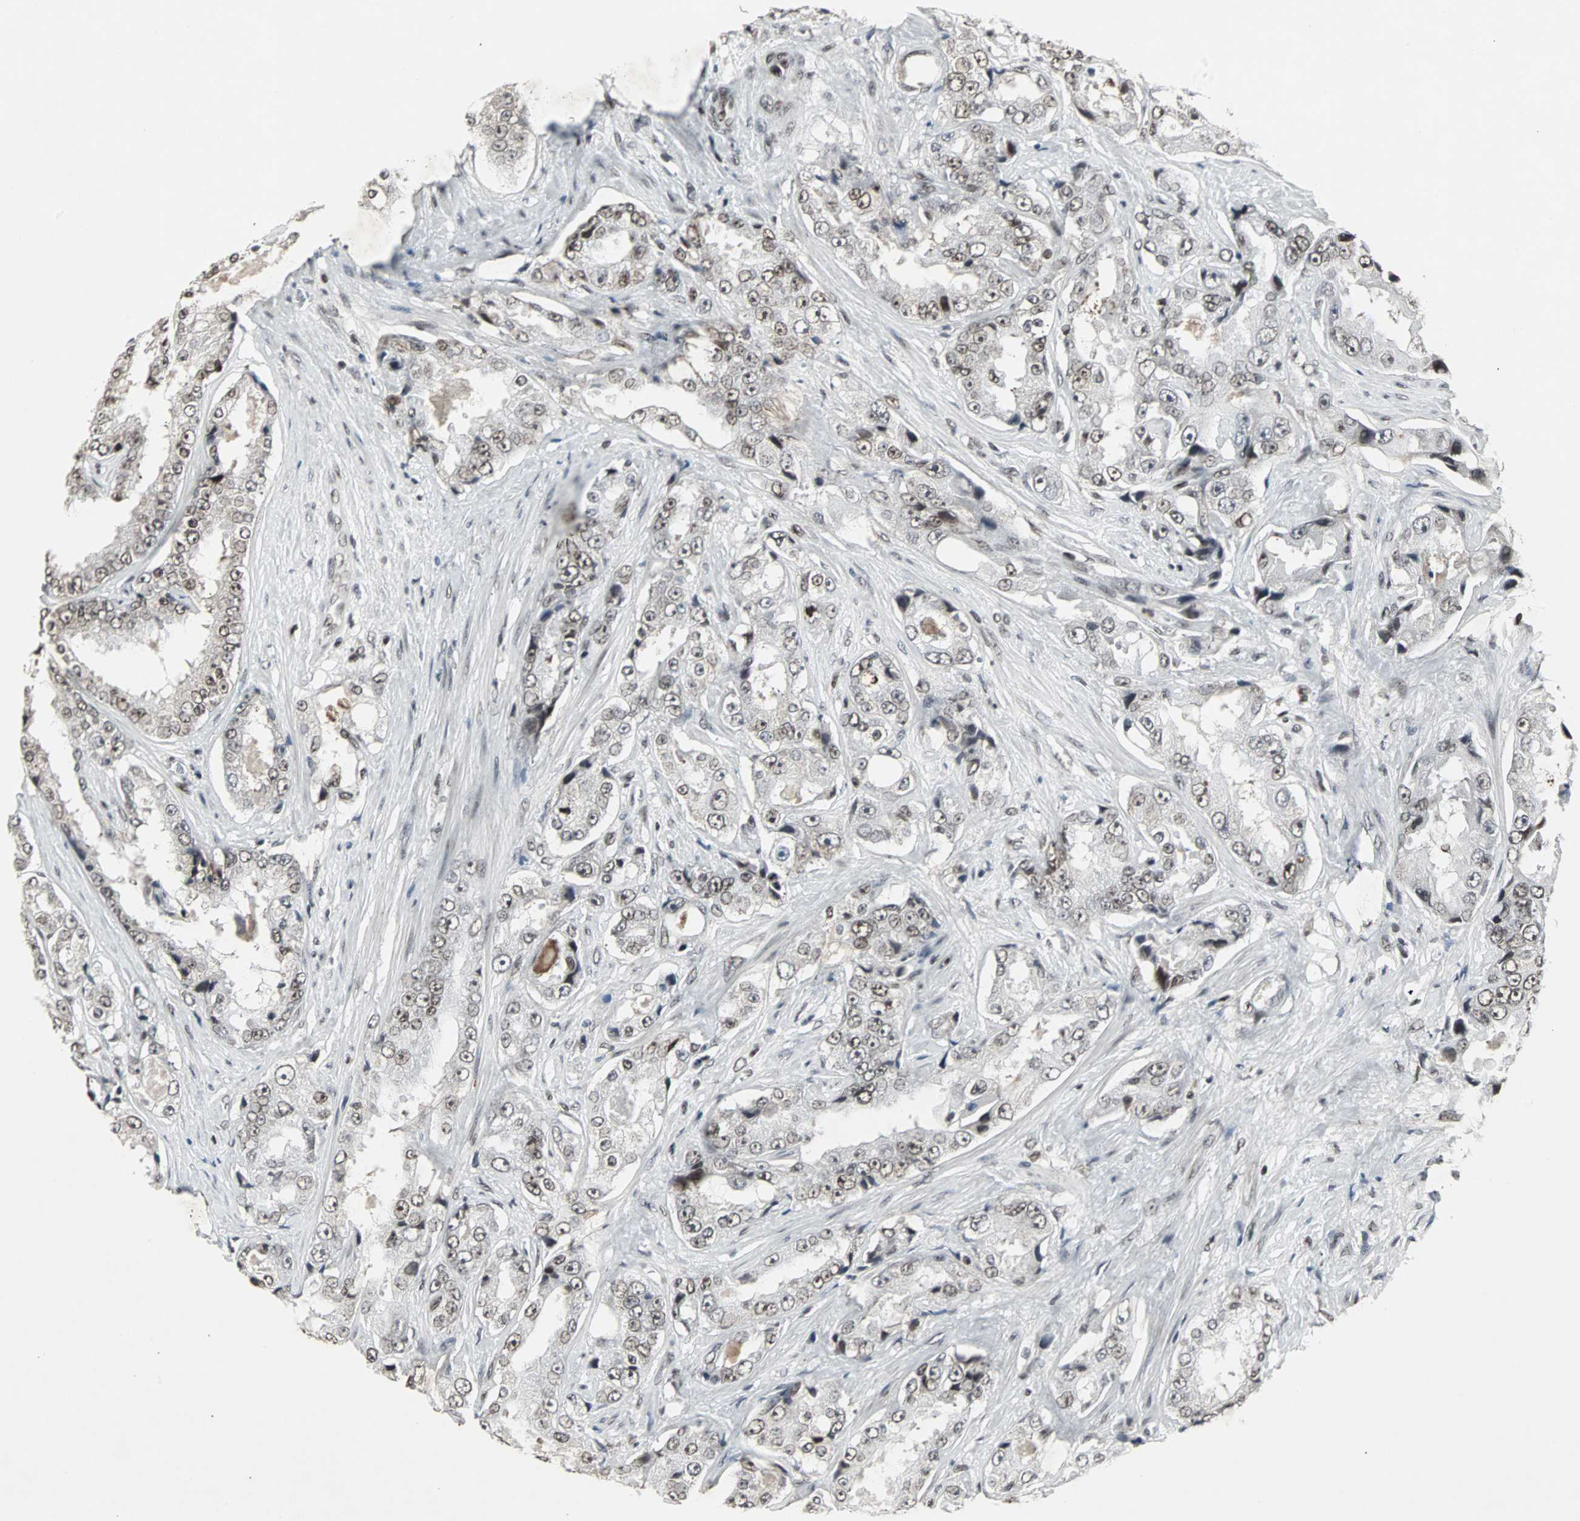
{"staining": {"intensity": "moderate", "quantity": "25%-75%", "location": "nuclear"}, "tissue": "prostate cancer", "cell_type": "Tumor cells", "image_type": "cancer", "snomed": [{"axis": "morphology", "description": "Adenocarcinoma, High grade"}, {"axis": "topography", "description": "Prostate"}], "caption": "Immunohistochemical staining of prostate high-grade adenocarcinoma shows medium levels of moderate nuclear expression in approximately 25%-75% of tumor cells.", "gene": "PNKP", "patient": {"sex": "male", "age": 73}}